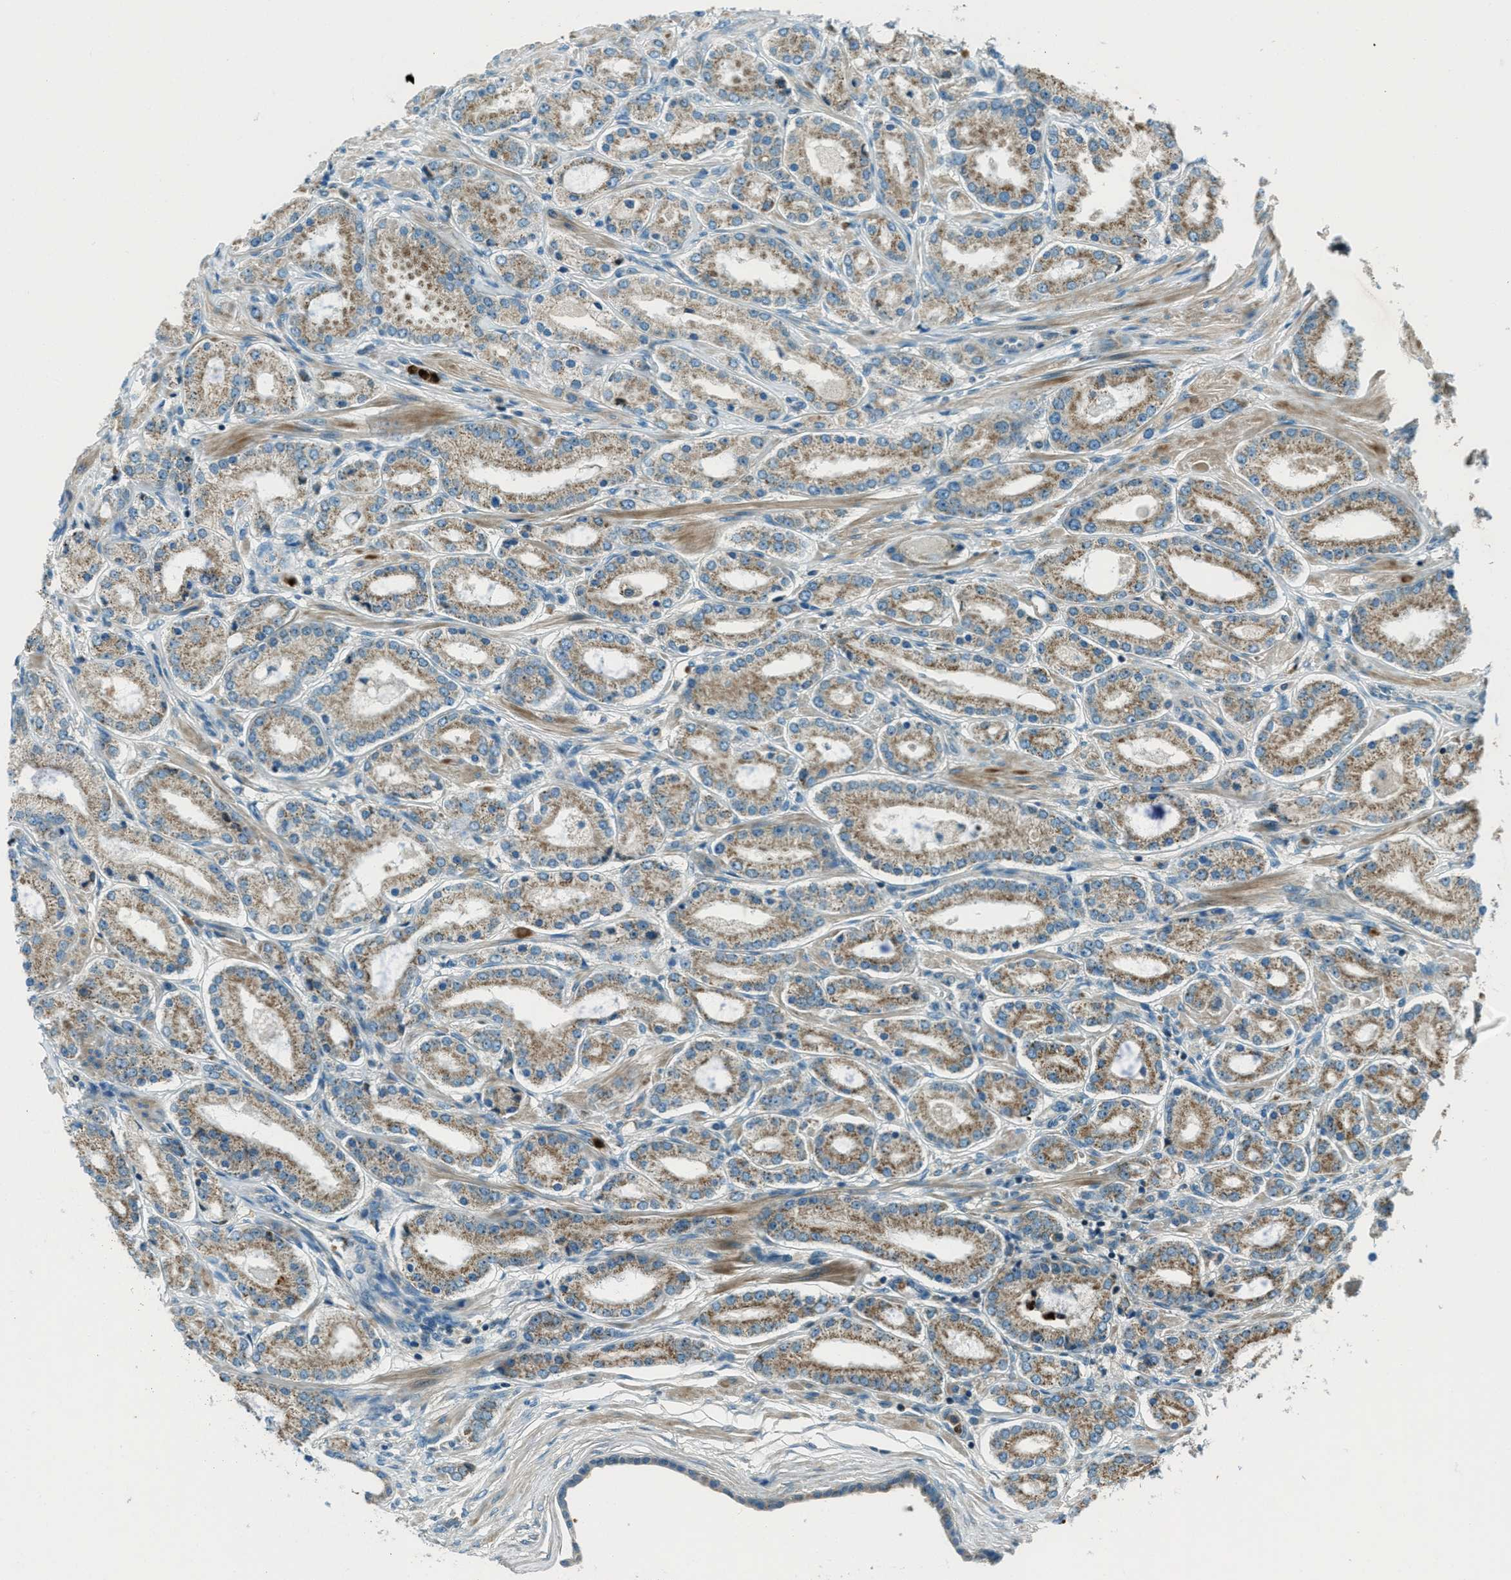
{"staining": {"intensity": "moderate", "quantity": ">75%", "location": "cytoplasmic/membranous"}, "tissue": "prostate cancer", "cell_type": "Tumor cells", "image_type": "cancer", "snomed": [{"axis": "morphology", "description": "Adenocarcinoma, Low grade"}, {"axis": "topography", "description": "Prostate"}], "caption": "An image of human low-grade adenocarcinoma (prostate) stained for a protein reveals moderate cytoplasmic/membranous brown staining in tumor cells.", "gene": "FAR1", "patient": {"sex": "male", "age": 63}}